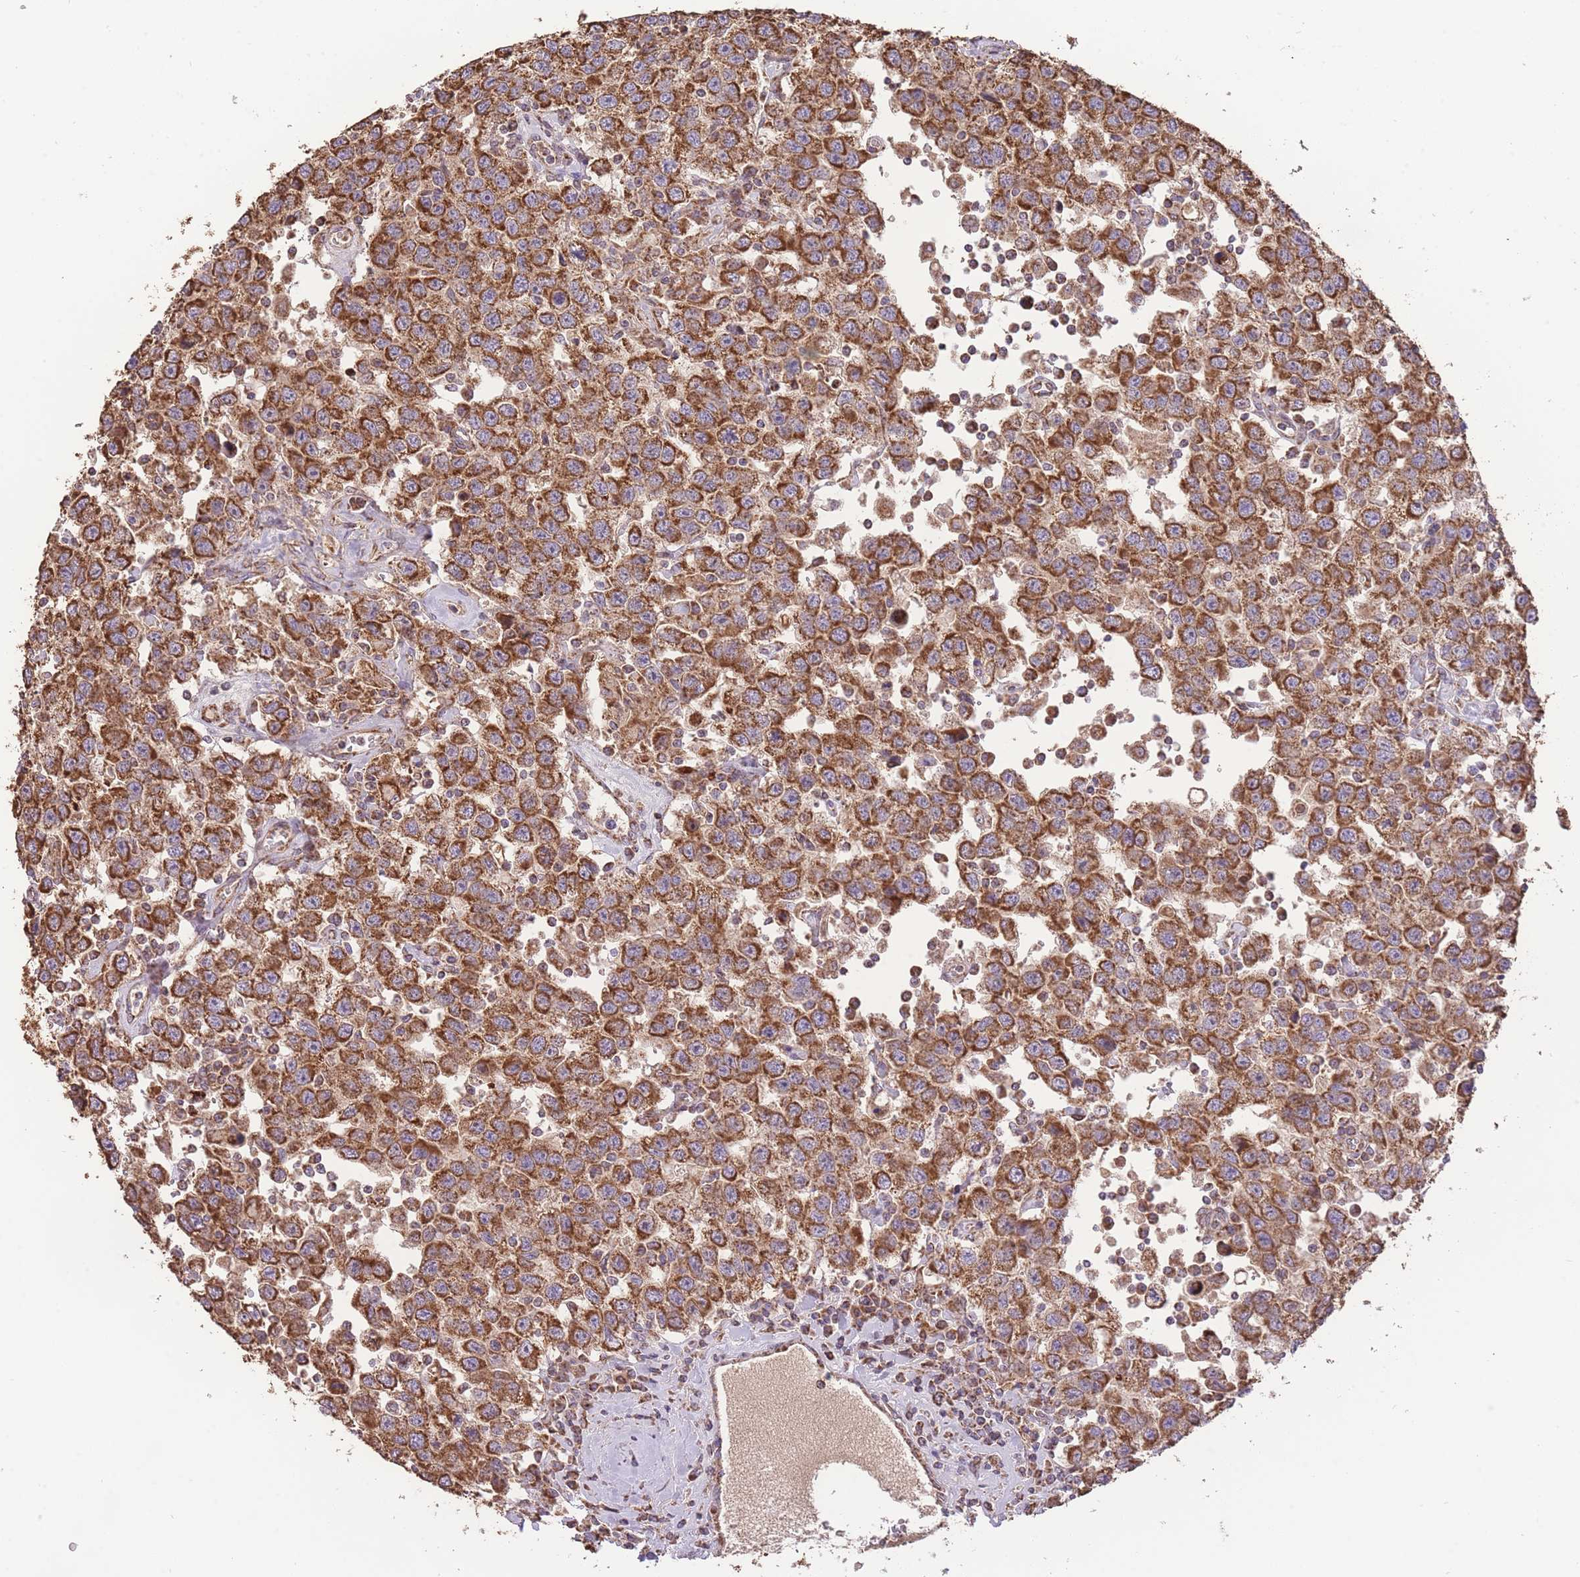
{"staining": {"intensity": "strong", "quantity": ">75%", "location": "cytoplasmic/membranous"}, "tissue": "testis cancer", "cell_type": "Tumor cells", "image_type": "cancer", "snomed": [{"axis": "morphology", "description": "Seminoma, NOS"}, {"axis": "topography", "description": "Testis"}], "caption": "Testis cancer stained with DAB IHC reveals high levels of strong cytoplasmic/membranous staining in about >75% of tumor cells.", "gene": "PREP", "patient": {"sex": "male", "age": 41}}